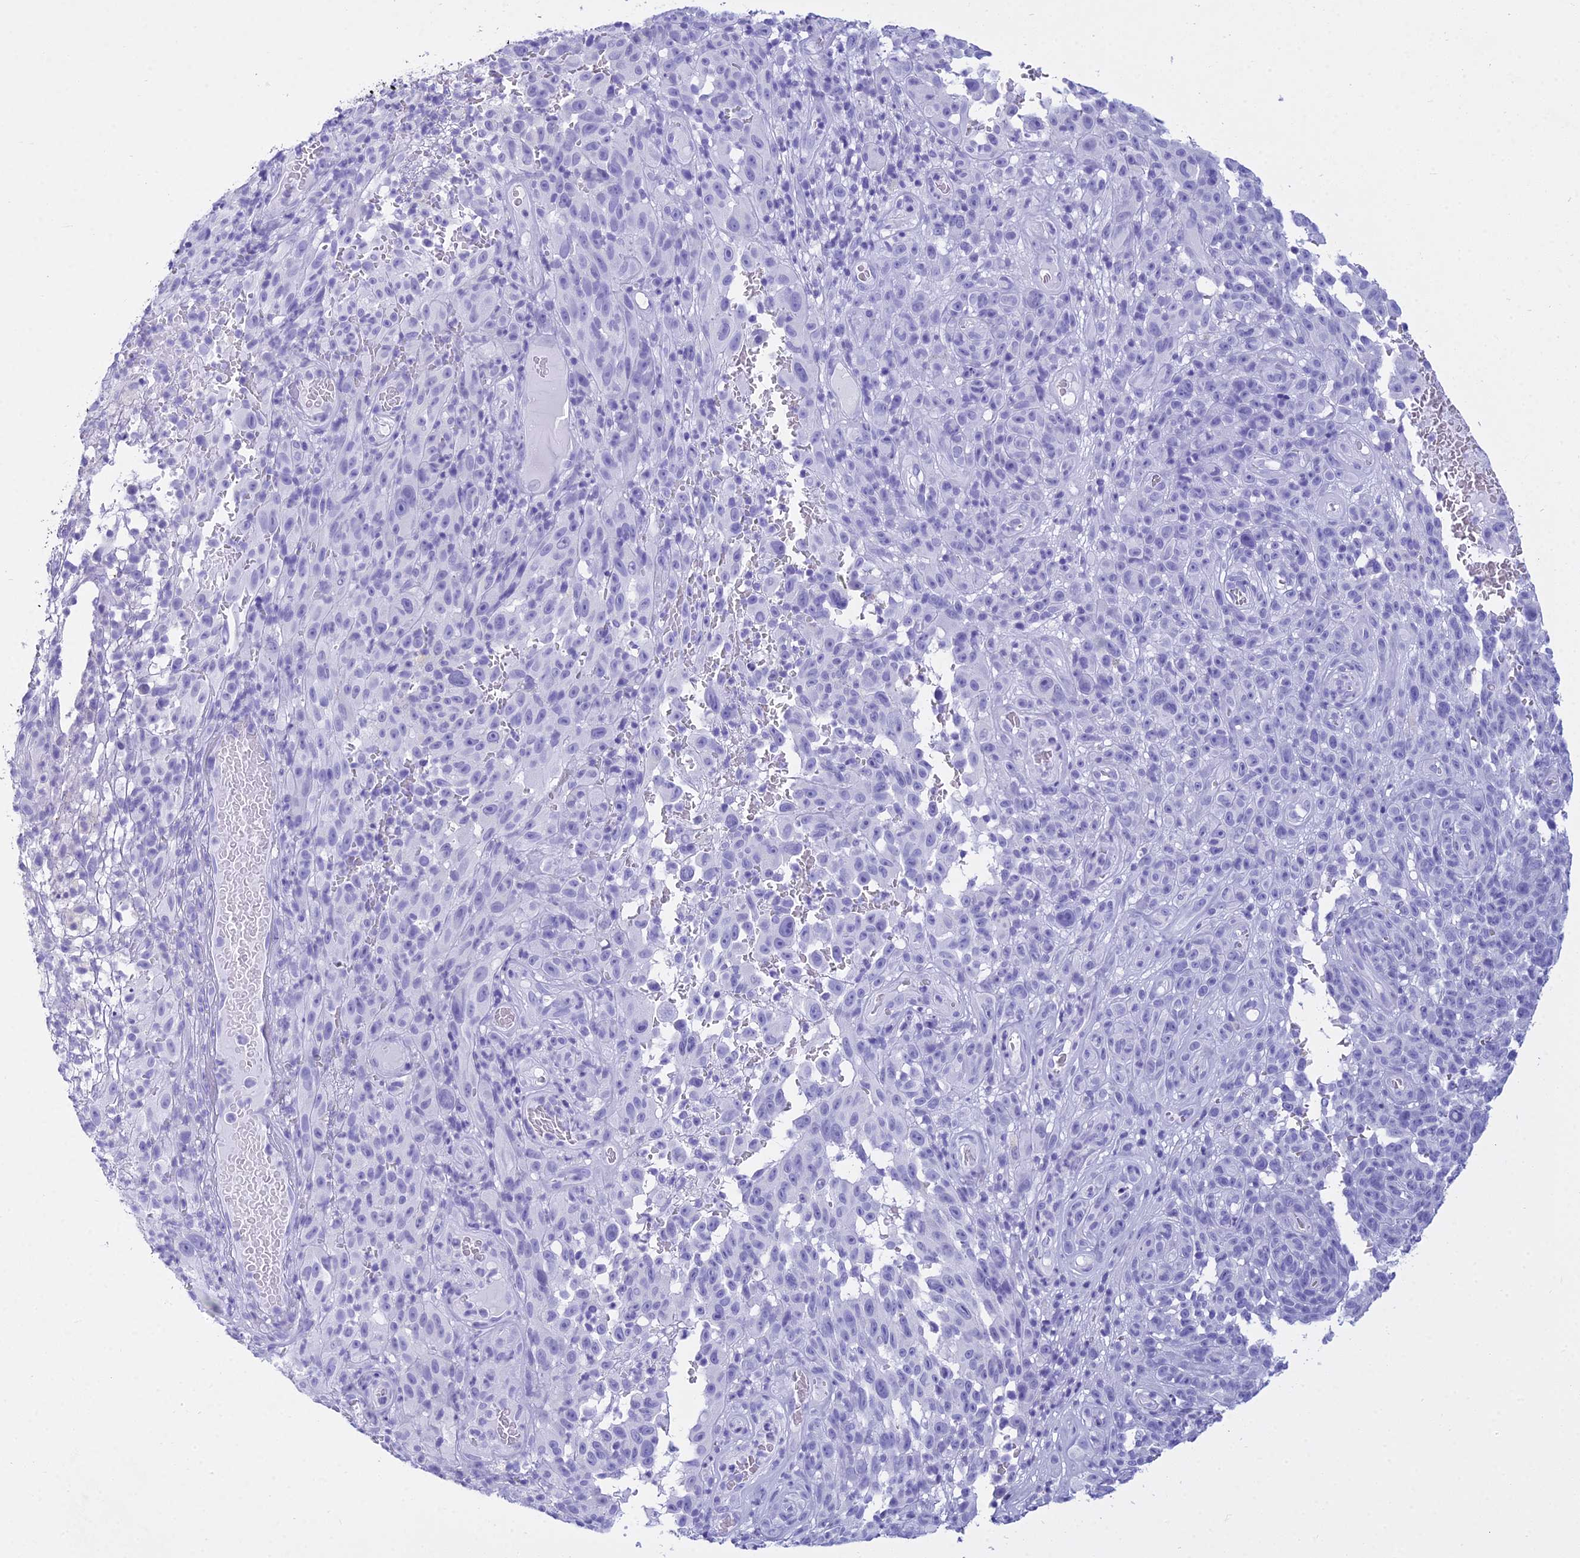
{"staining": {"intensity": "negative", "quantity": "none", "location": "none"}, "tissue": "melanoma", "cell_type": "Tumor cells", "image_type": "cancer", "snomed": [{"axis": "morphology", "description": "Malignant melanoma, NOS"}, {"axis": "topography", "description": "Skin"}], "caption": "Melanoma was stained to show a protein in brown. There is no significant expression in tumor cells.", "gene": "ZNF442", "patient": {"sex": "female", "age": 82}}